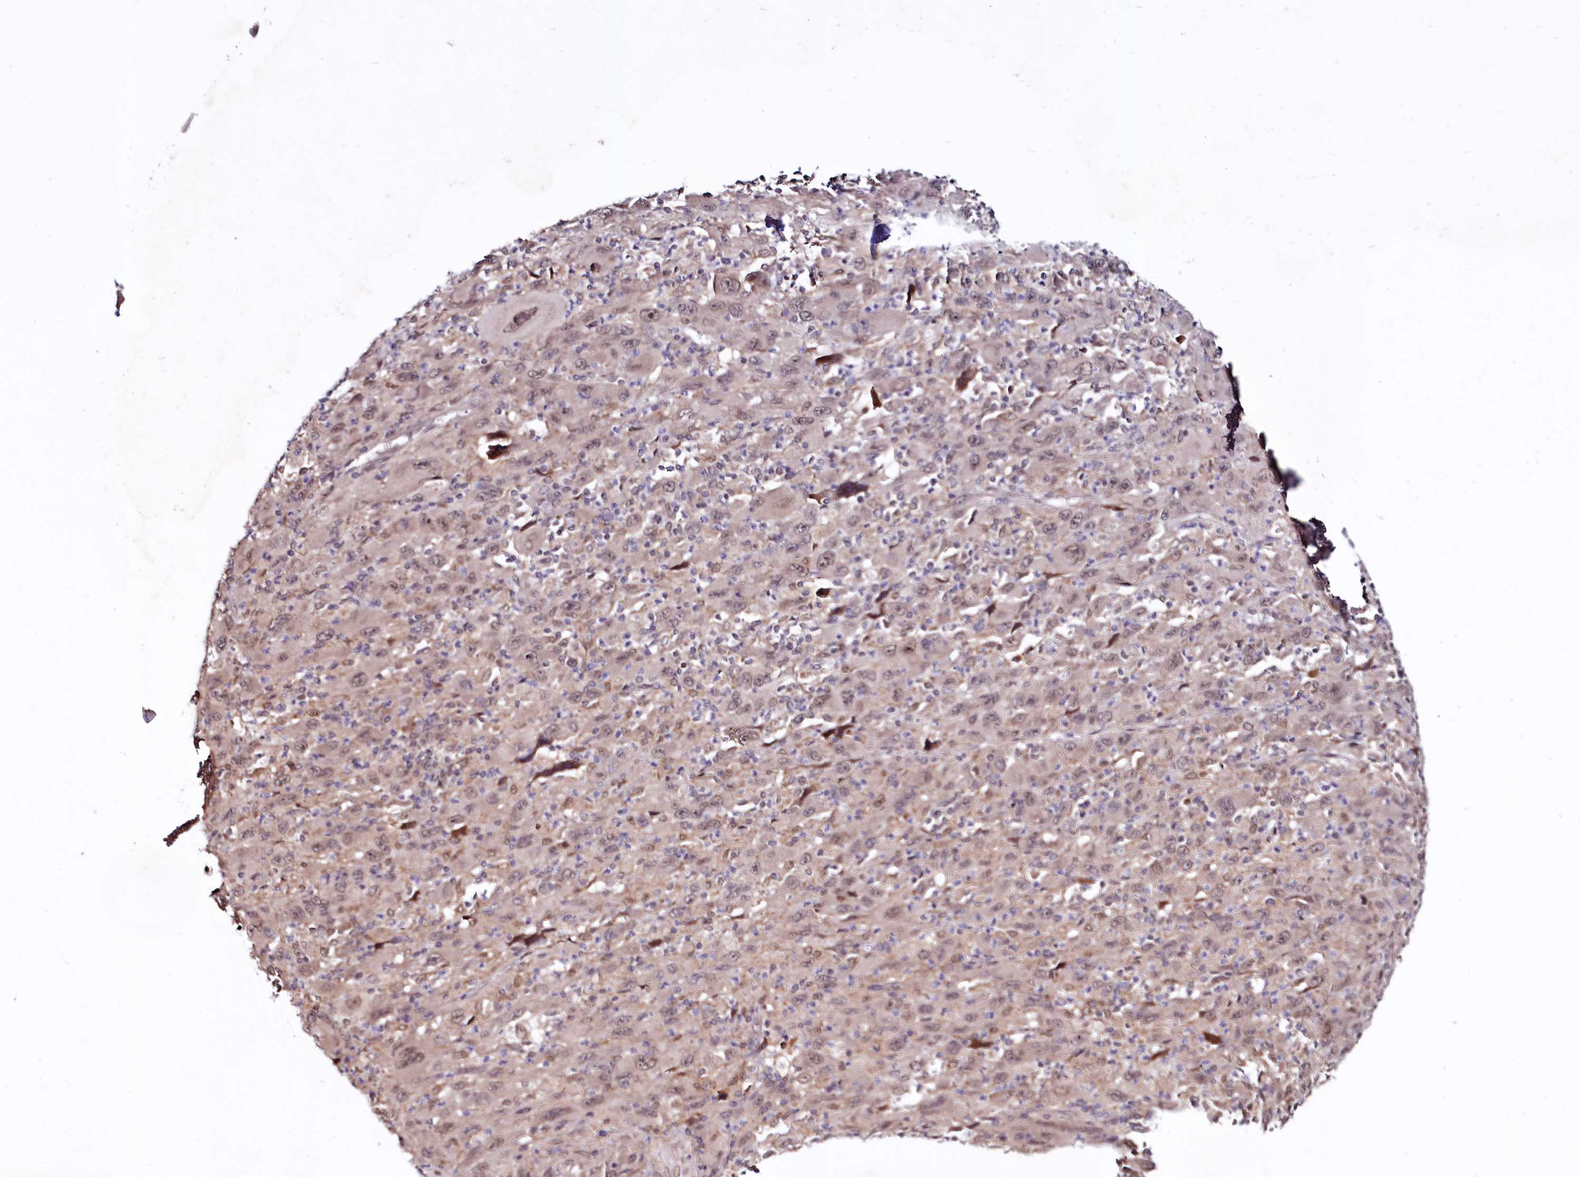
{"staining": {"intensity": "weak", "quantity": ">75%", "location": "nuclear"}, "tissue": "melanoma", "cell_type": "Tumor cells", "image_type": "cancer", "snomed": [{"axis": "morphology", "description": "Malignant melanoma, Metastatic site"}, {"axis": "topography", "description": "Skin"}], "caption": "This is a photomicrograph of IHC staining of malignant melanoma (metastatic site), which shows weak expression in the nuclear of tumor cells.", "gene": "UBE3A", "patient": {"sex": "female", "age": 56}}